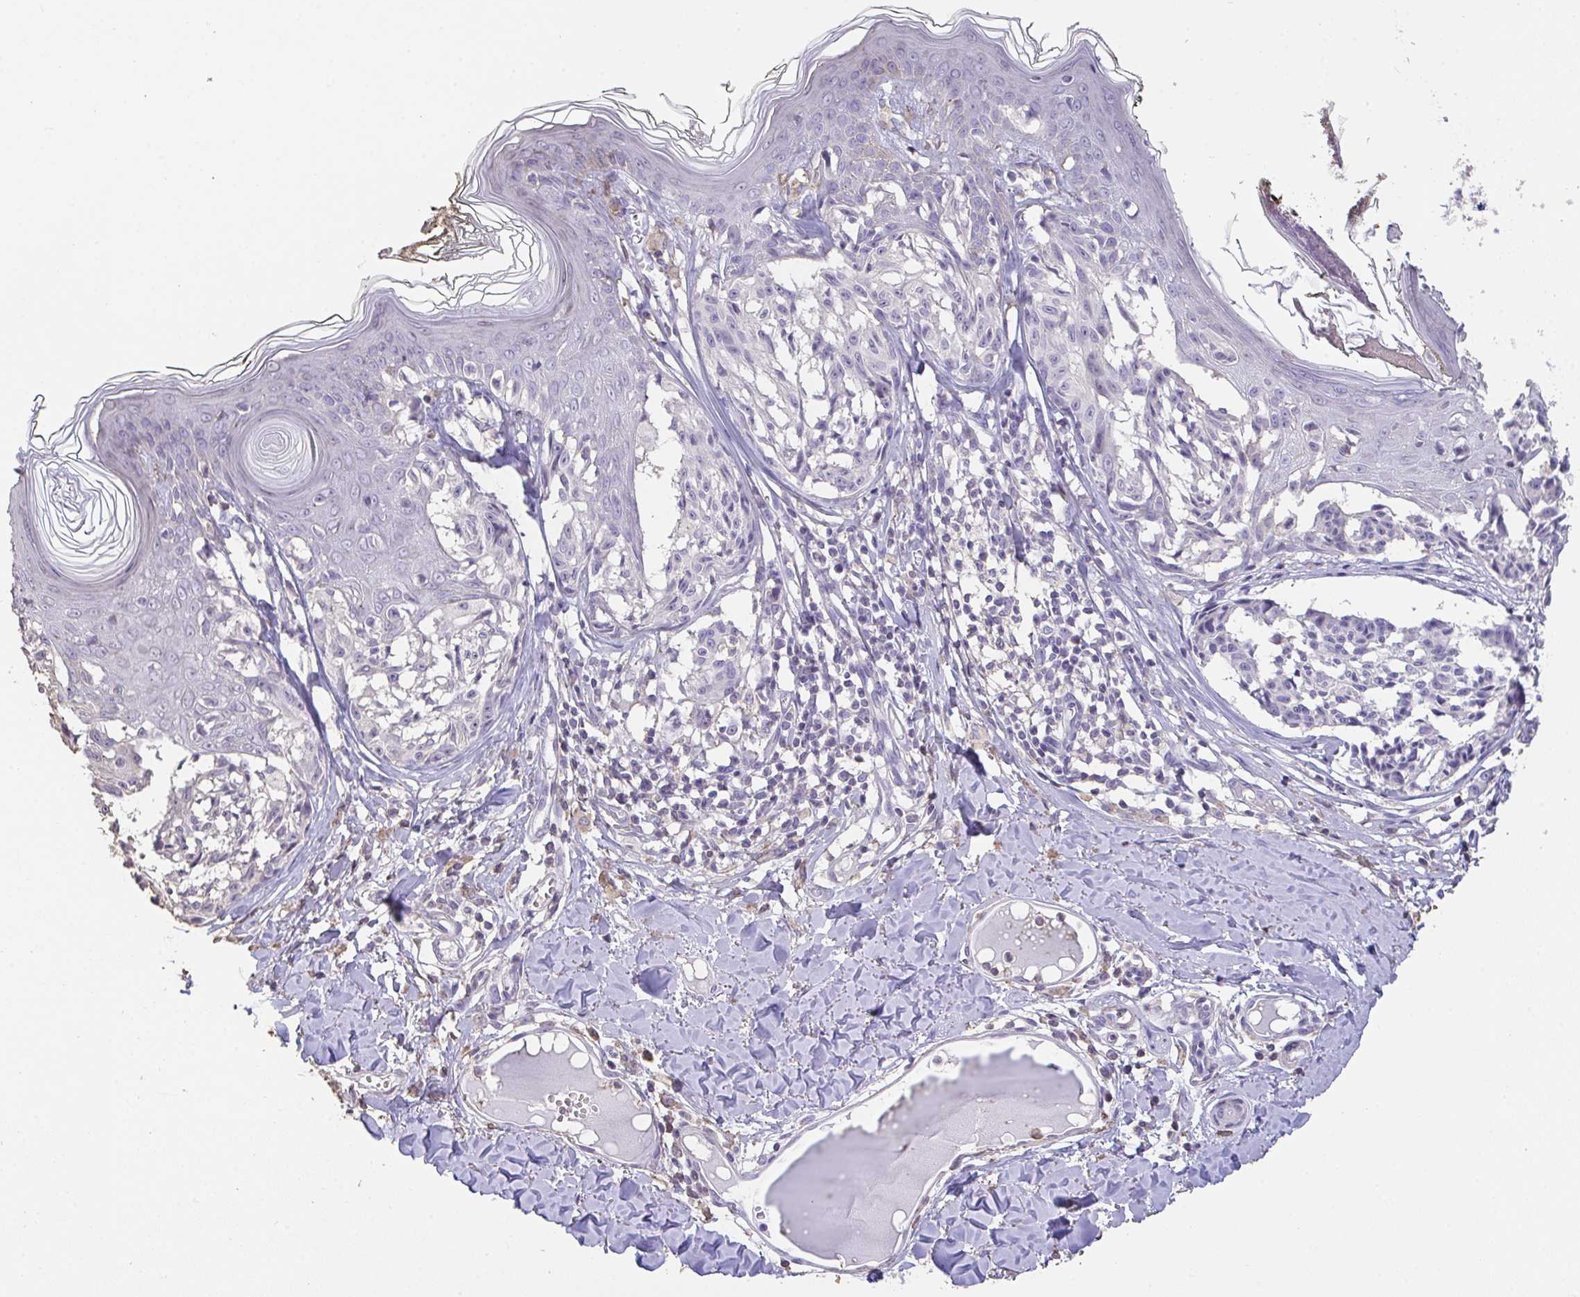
{"staining": {"intensity": "negative", "quantity": "none", "location": "none"}, "tissue": "melanoma", "cell_type": "Tumor cells", "image_type": "cancer", "snomed": [{"axis": "morphology", "description": "Malignant melanoma, NOS"}, {"axis": "topography", "description": "Skin"}], "caption": "Histopathology image shows no significant protein expression in tumor cells of malignant melanoma.", "gene": "IL23R", "patient": {"sex": "female", "age": 43}}